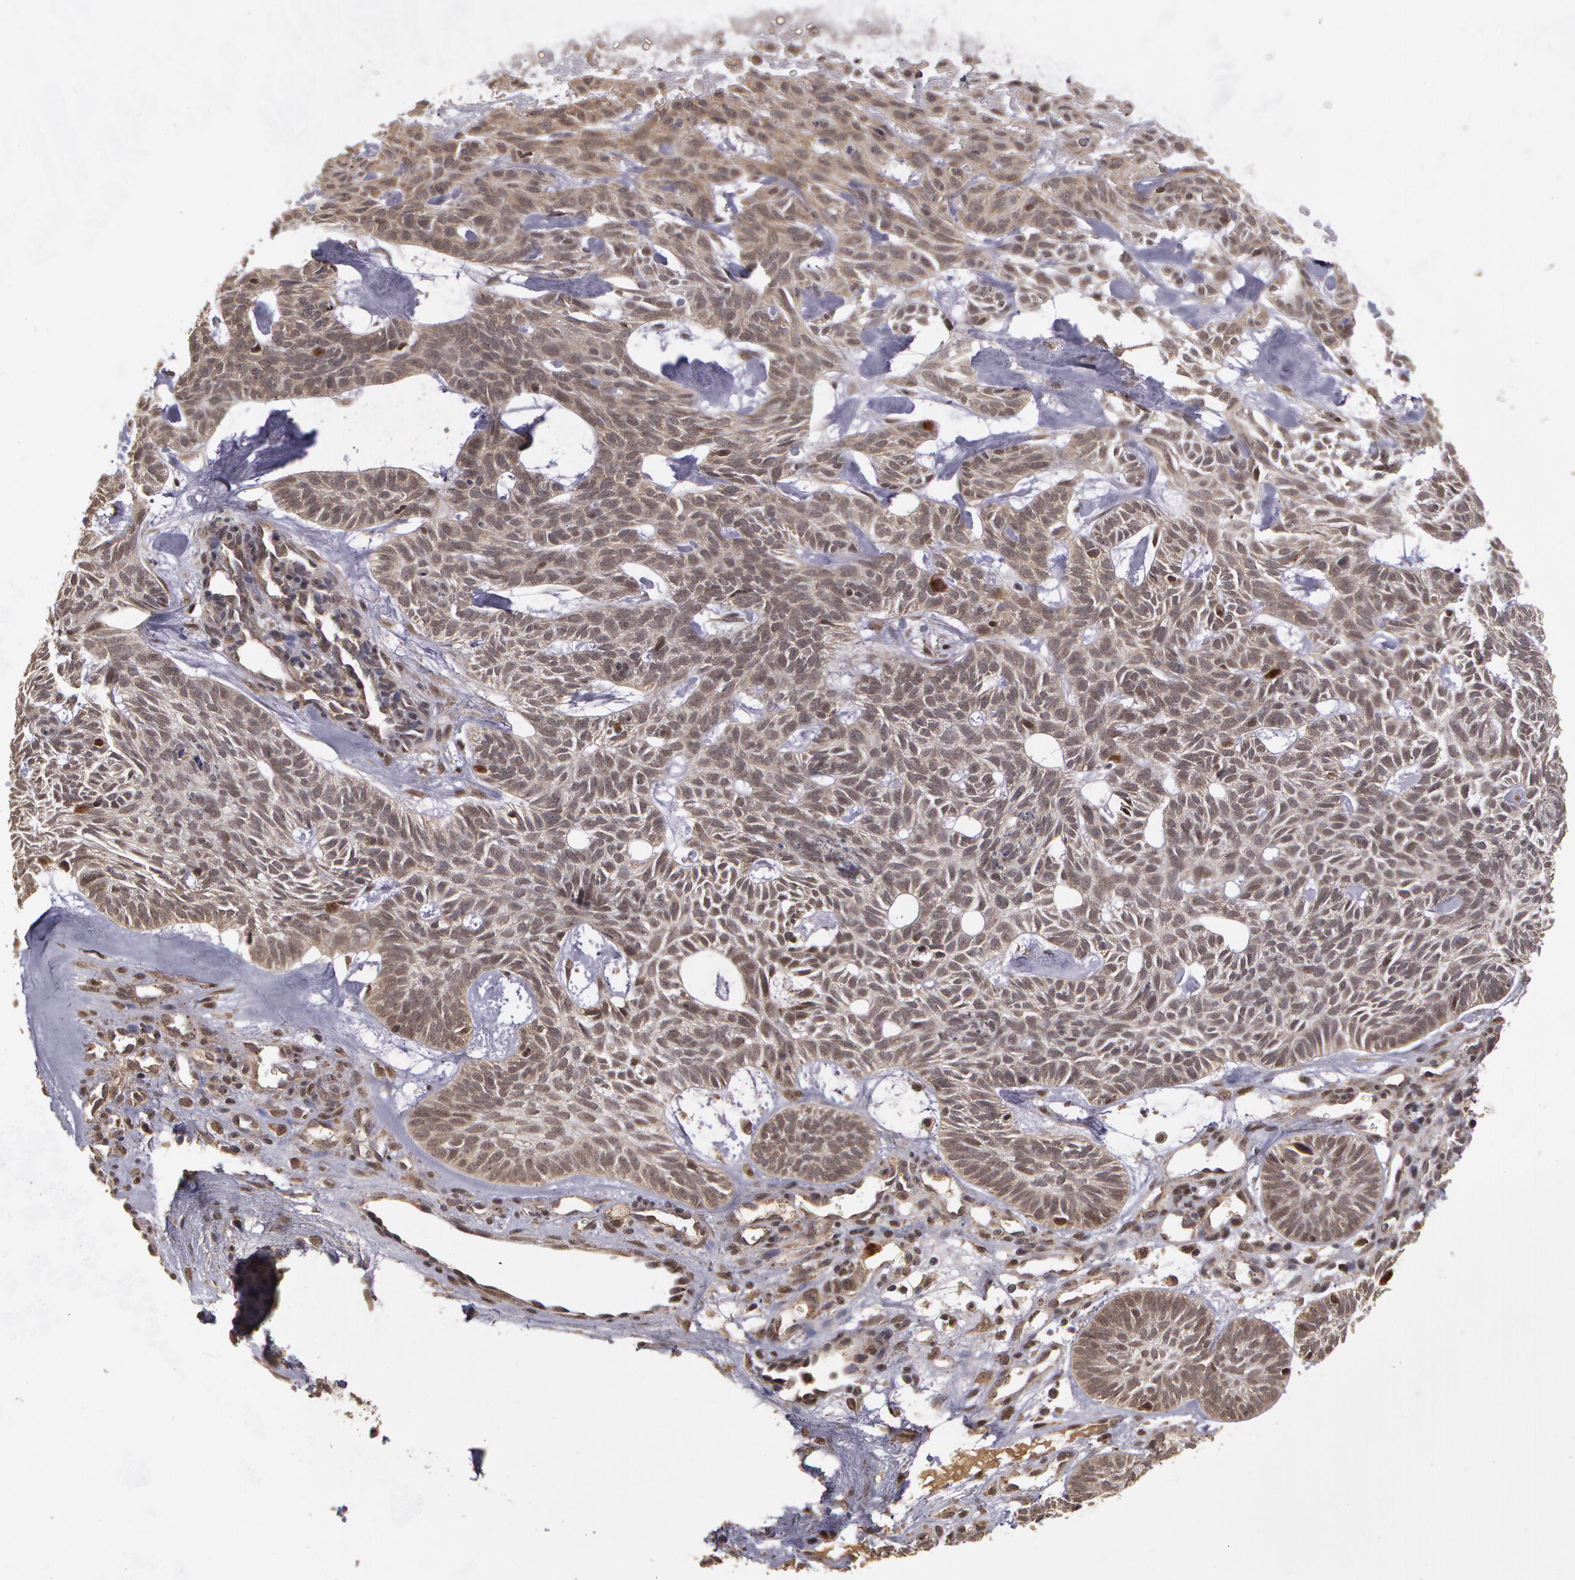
{"staining": {"intensity": "moderate", "quantity": ">75%", "location": "cytoplasmic/membranous,nuclear"}, "tissue": "skin cancer", "cell_type": "Tumor cells", "image_type": "cancer", "snomed": [{"axis": "morphology", "description": "Basal cell carcinoma"}, {"axis": "topography", "description": "Skin"}], "caption": "About >75% of tumor cells in skin cancer exhibit moderate cytoplasmic/membranous and nuclear protein staining as visualized by brown immunohistochemical staining.", "gene": "GLIS1", "patient": {"sex": "male", "age": 75}}